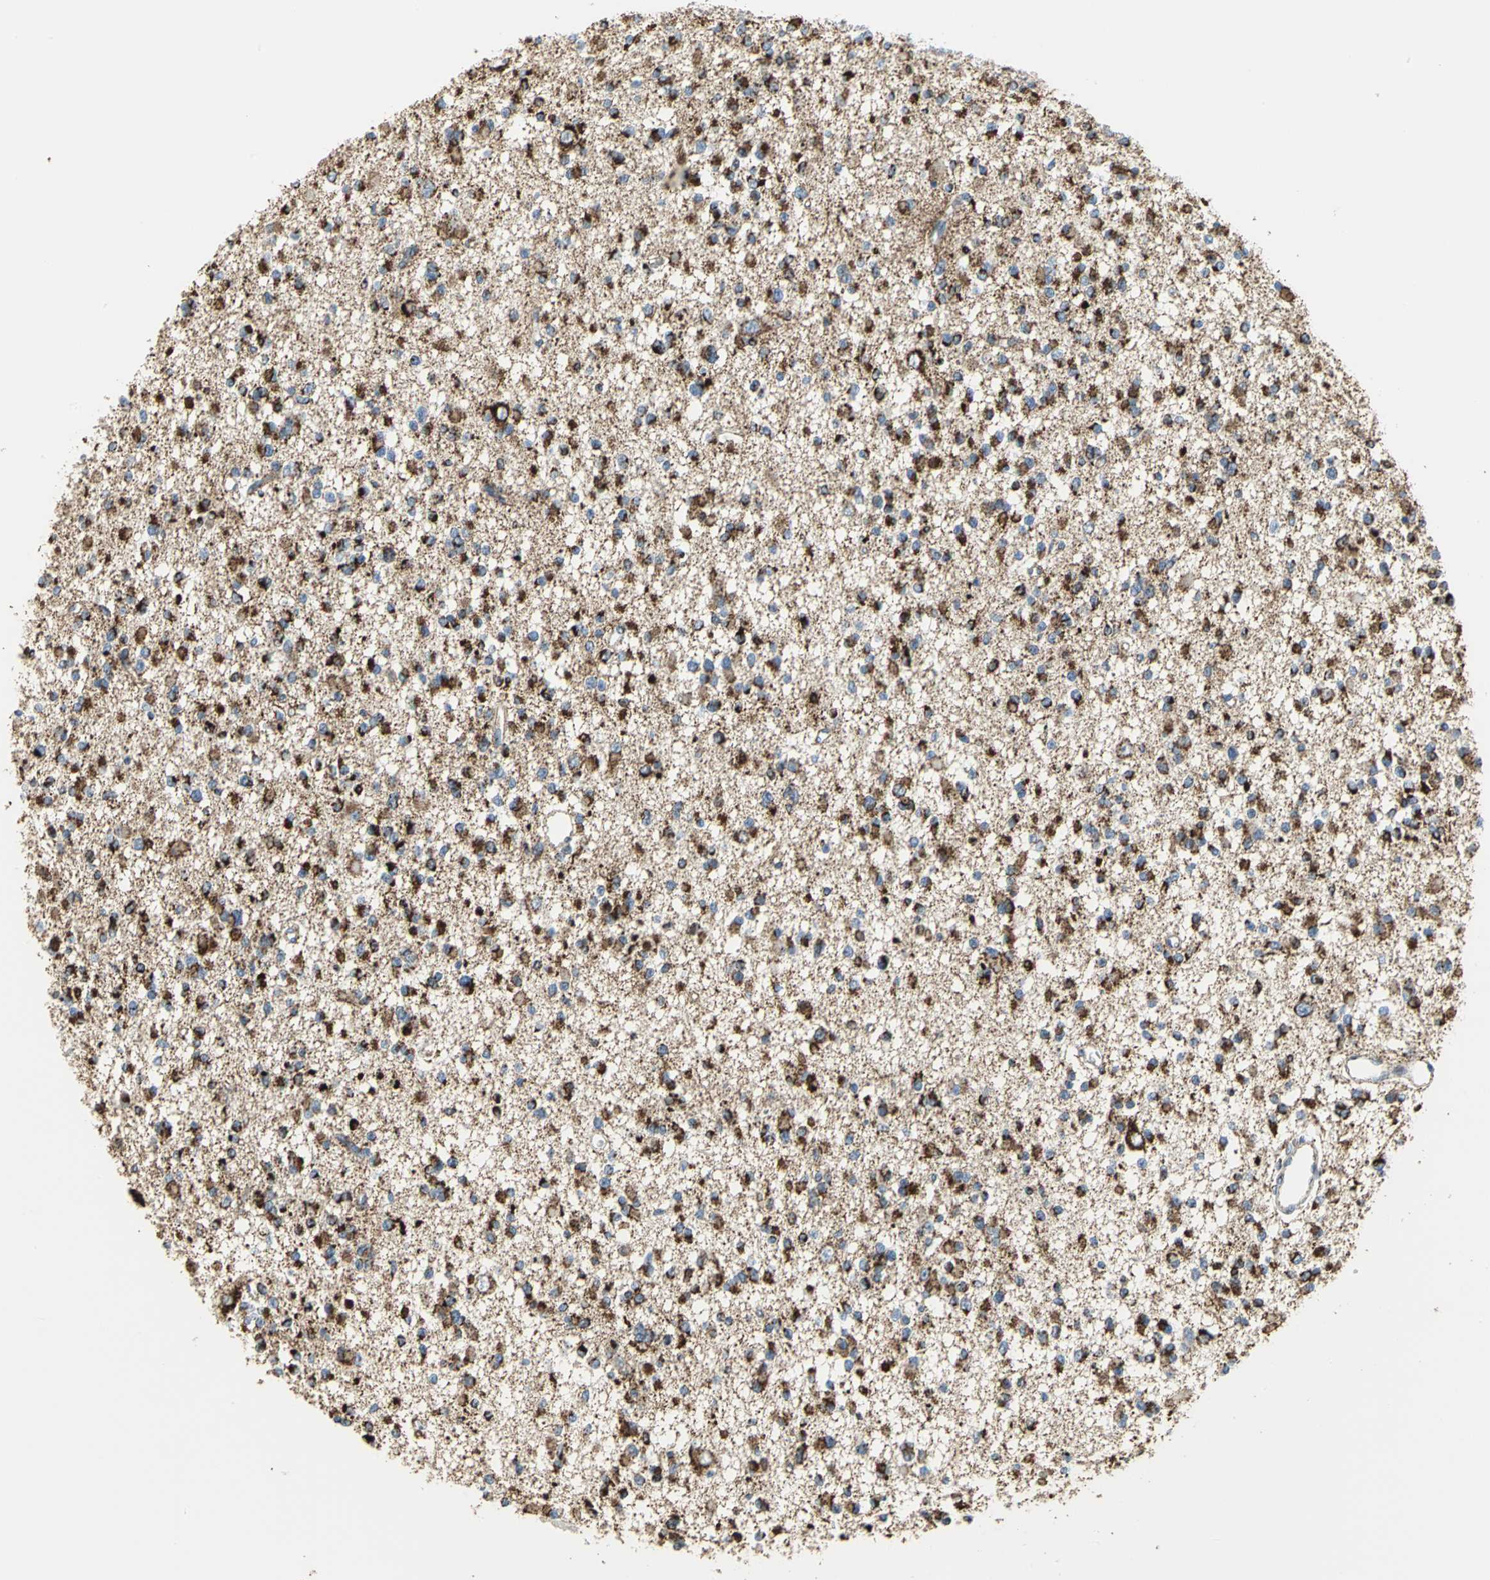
{"staining": {"intensity": "moderate", "quantity": ">75%", "location": "cytoplasmic/membranous"}, "tissue": "glioma", "cell_type": "Tumor cells", "image_type": "cancer", "snomed": [{"axis": "morphology", "description": "Glioma, malignant, Low grade"}, {"axis": "topography", "description": "Brain"}], "caption": "A micrograph of low-grade glioma (malignant) stained for a protein exhibits moderate cytoplasmic/membranous brown staining in tumor cells.", "gene": "NTRK1", "patient": {"sex": "female", "age": 22}}